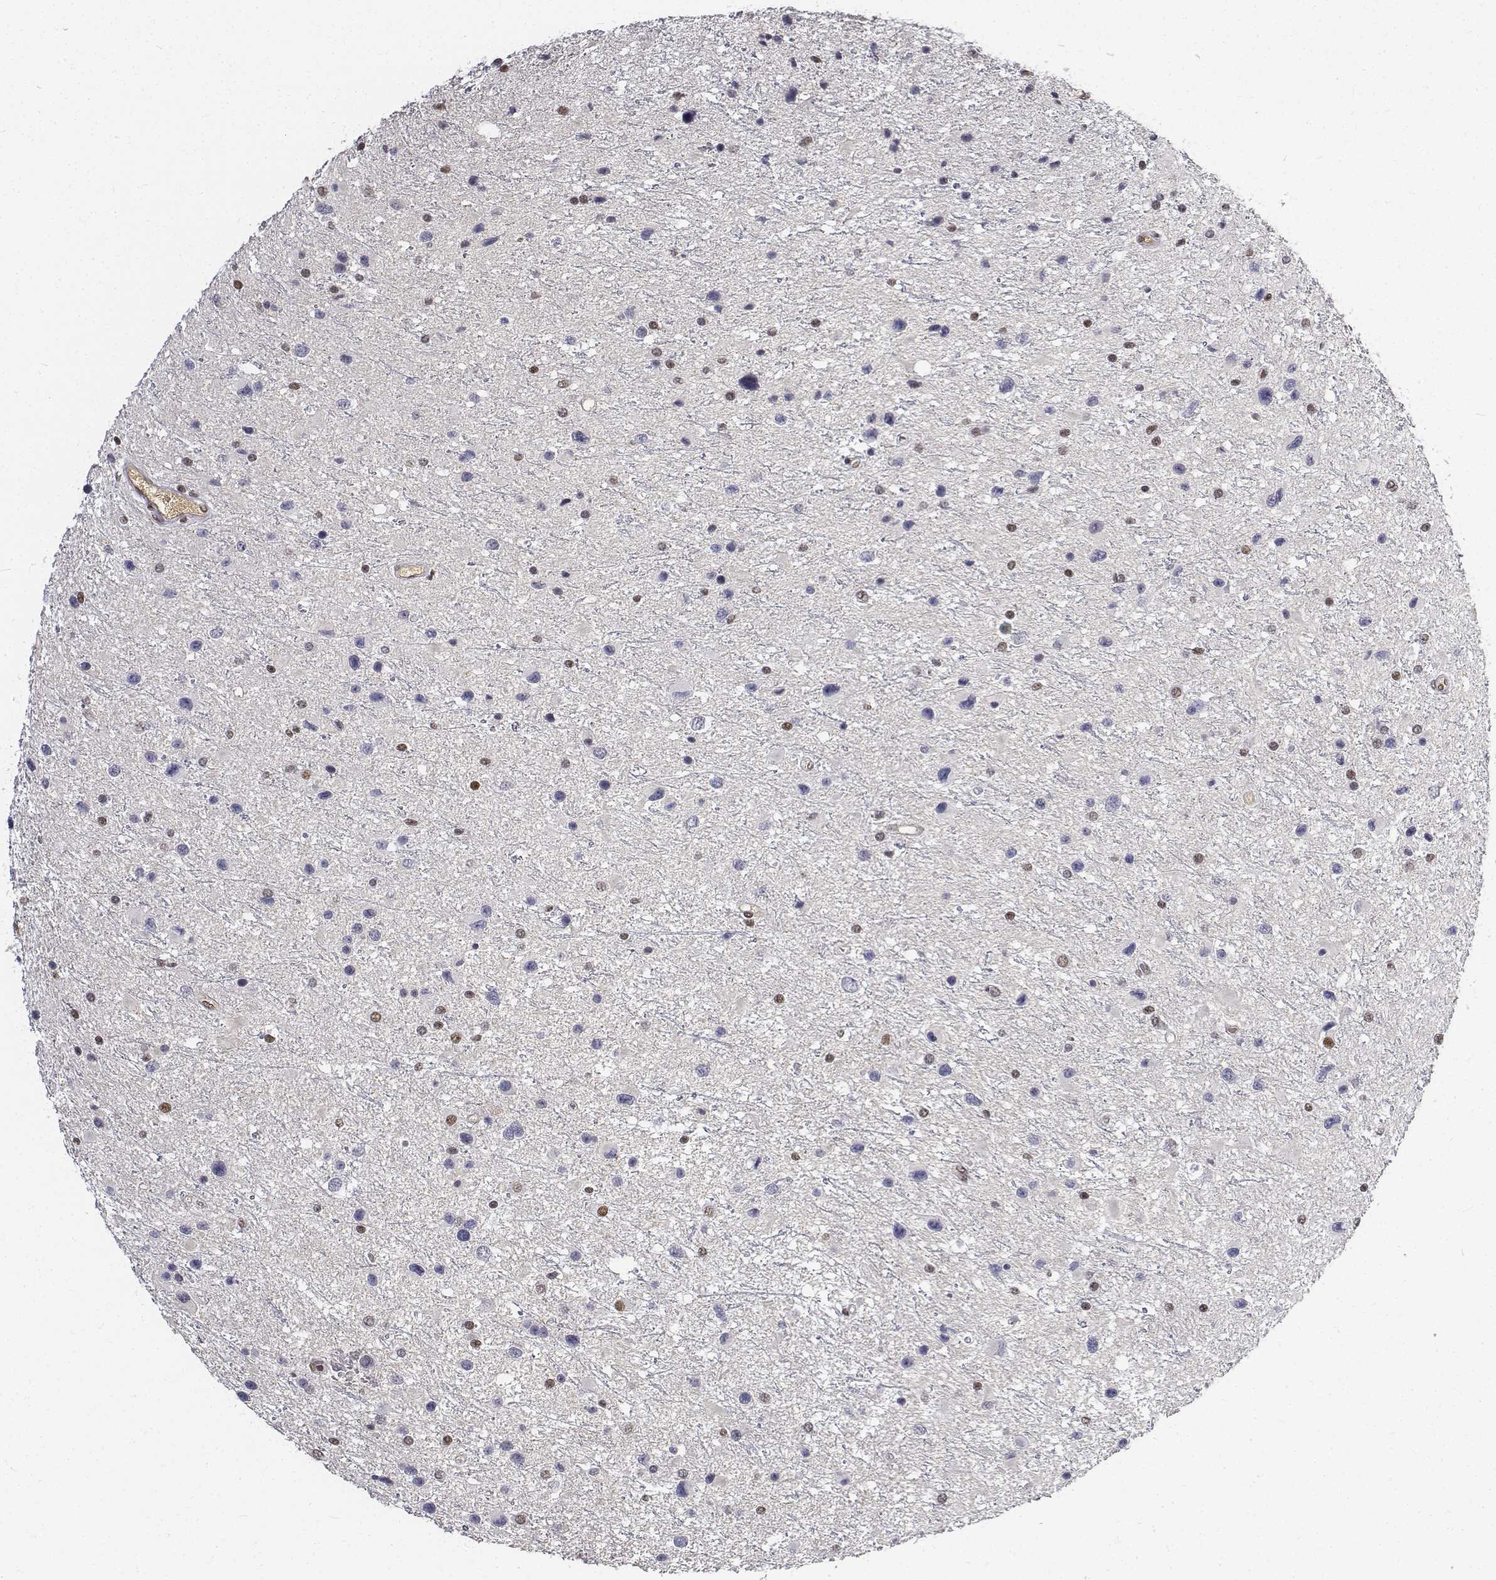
{"staining": {"intensity": "negative", "quantity": "none", "location": "none"}, "tissue": "glioma", "cell_type": "Tumor cells", "image_type": "cancer", "snomed": [{"axis": "morphology", "description": "Glioma, malignant, Low grade"}, {"axis": "topography", "description": "Brain"}], "caption": "This is an immunohistochemistry micrograph of human low-grade glioma (malignant). There is no expression in tumor cells.", "gene": "ATRX", "patient": {"sex": "female", "age": 32}}